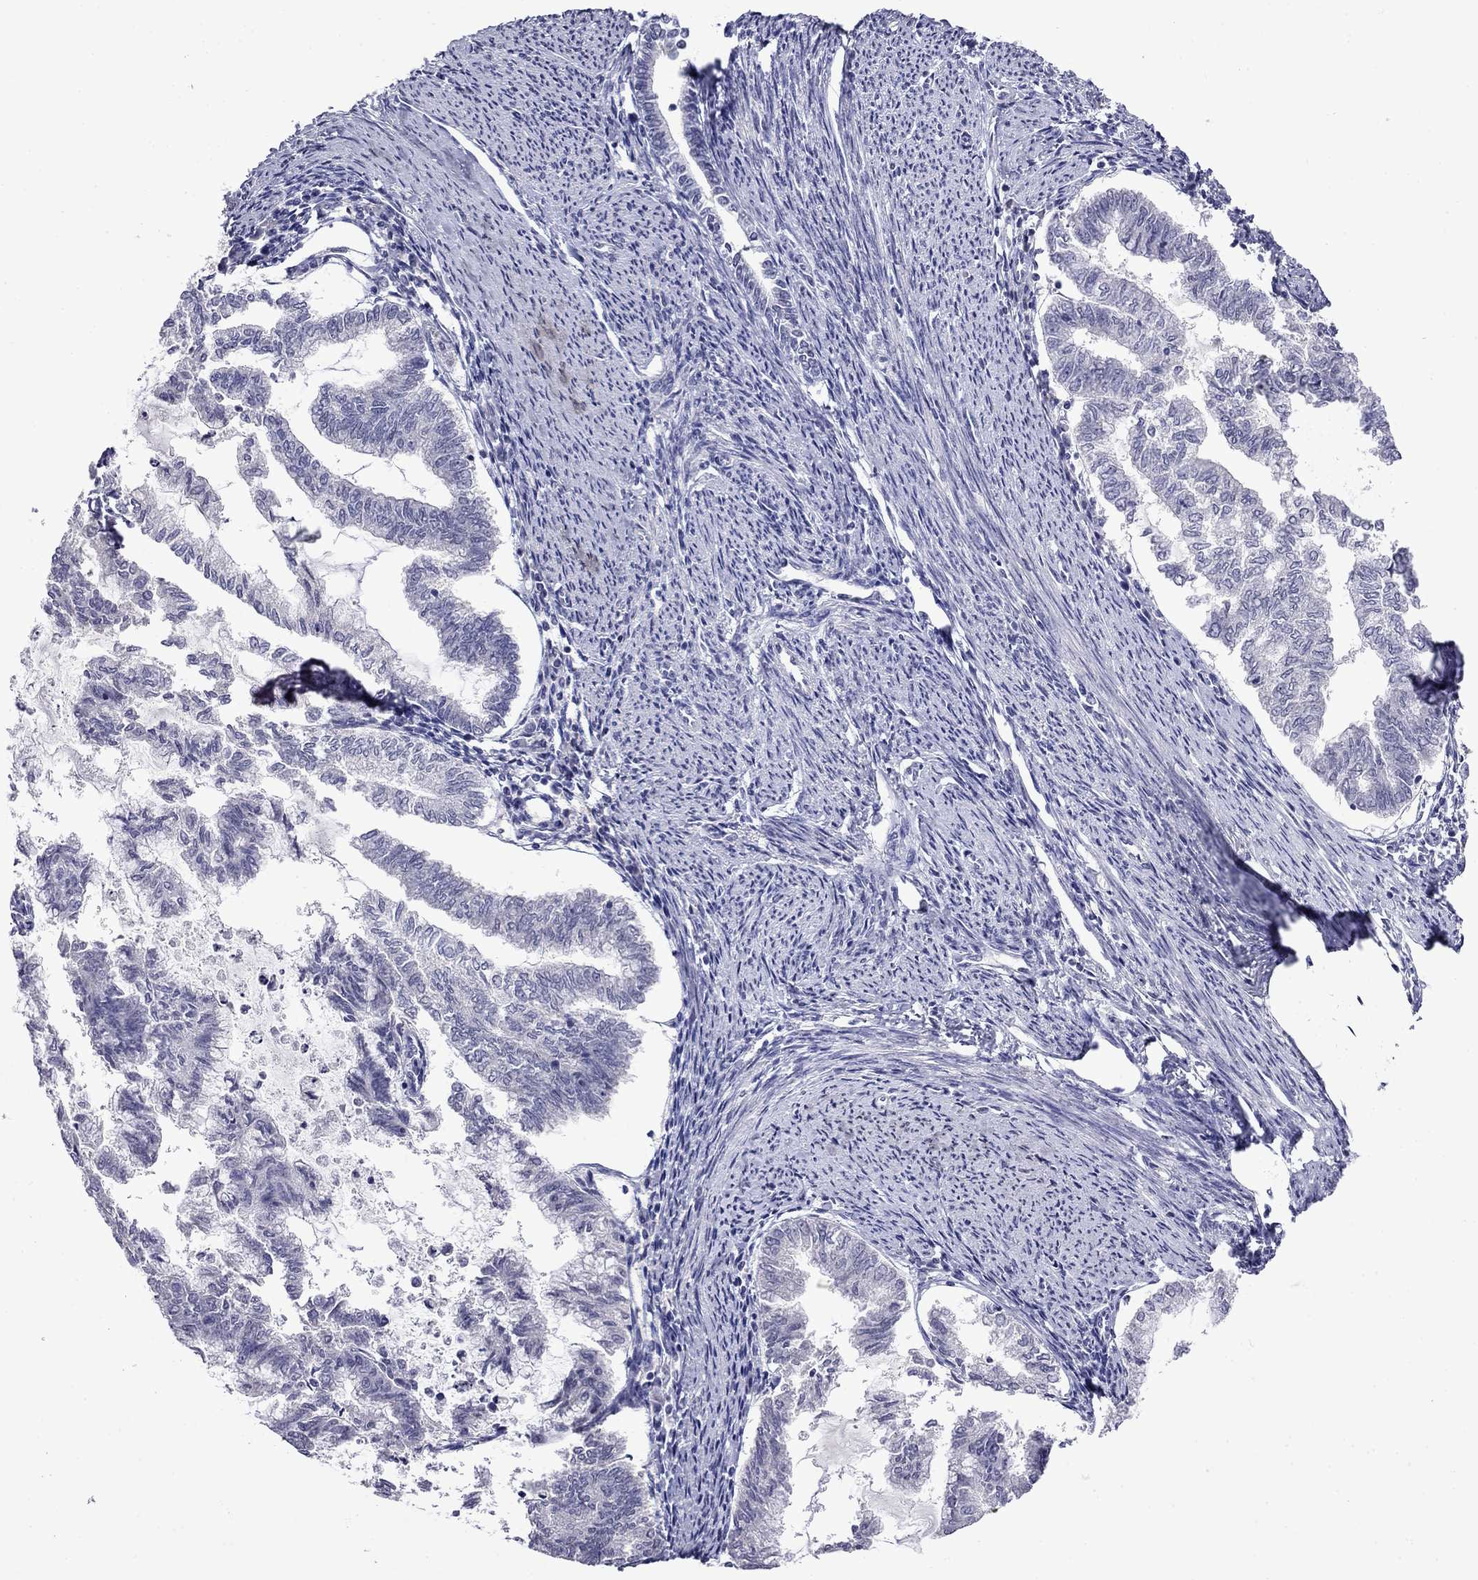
{"staining": {"intensity": "negative", "quantity": "none", "location": "none"}, "tissue": "endometrial cancer", "cell_type": "Tumor cells", "image_type": "cancer", "snomed": [{"axis": "morphology", "description": "Adenocarcinoma, NOS"}, {"axis": "topography", "description": "Endometrium"}], "caption": "Immunohistochemical staining of human endometrial cancer displays no significant staining in tumor cells.", "gene": "STAR", "patient": {"sex": "female", "age": 79}}